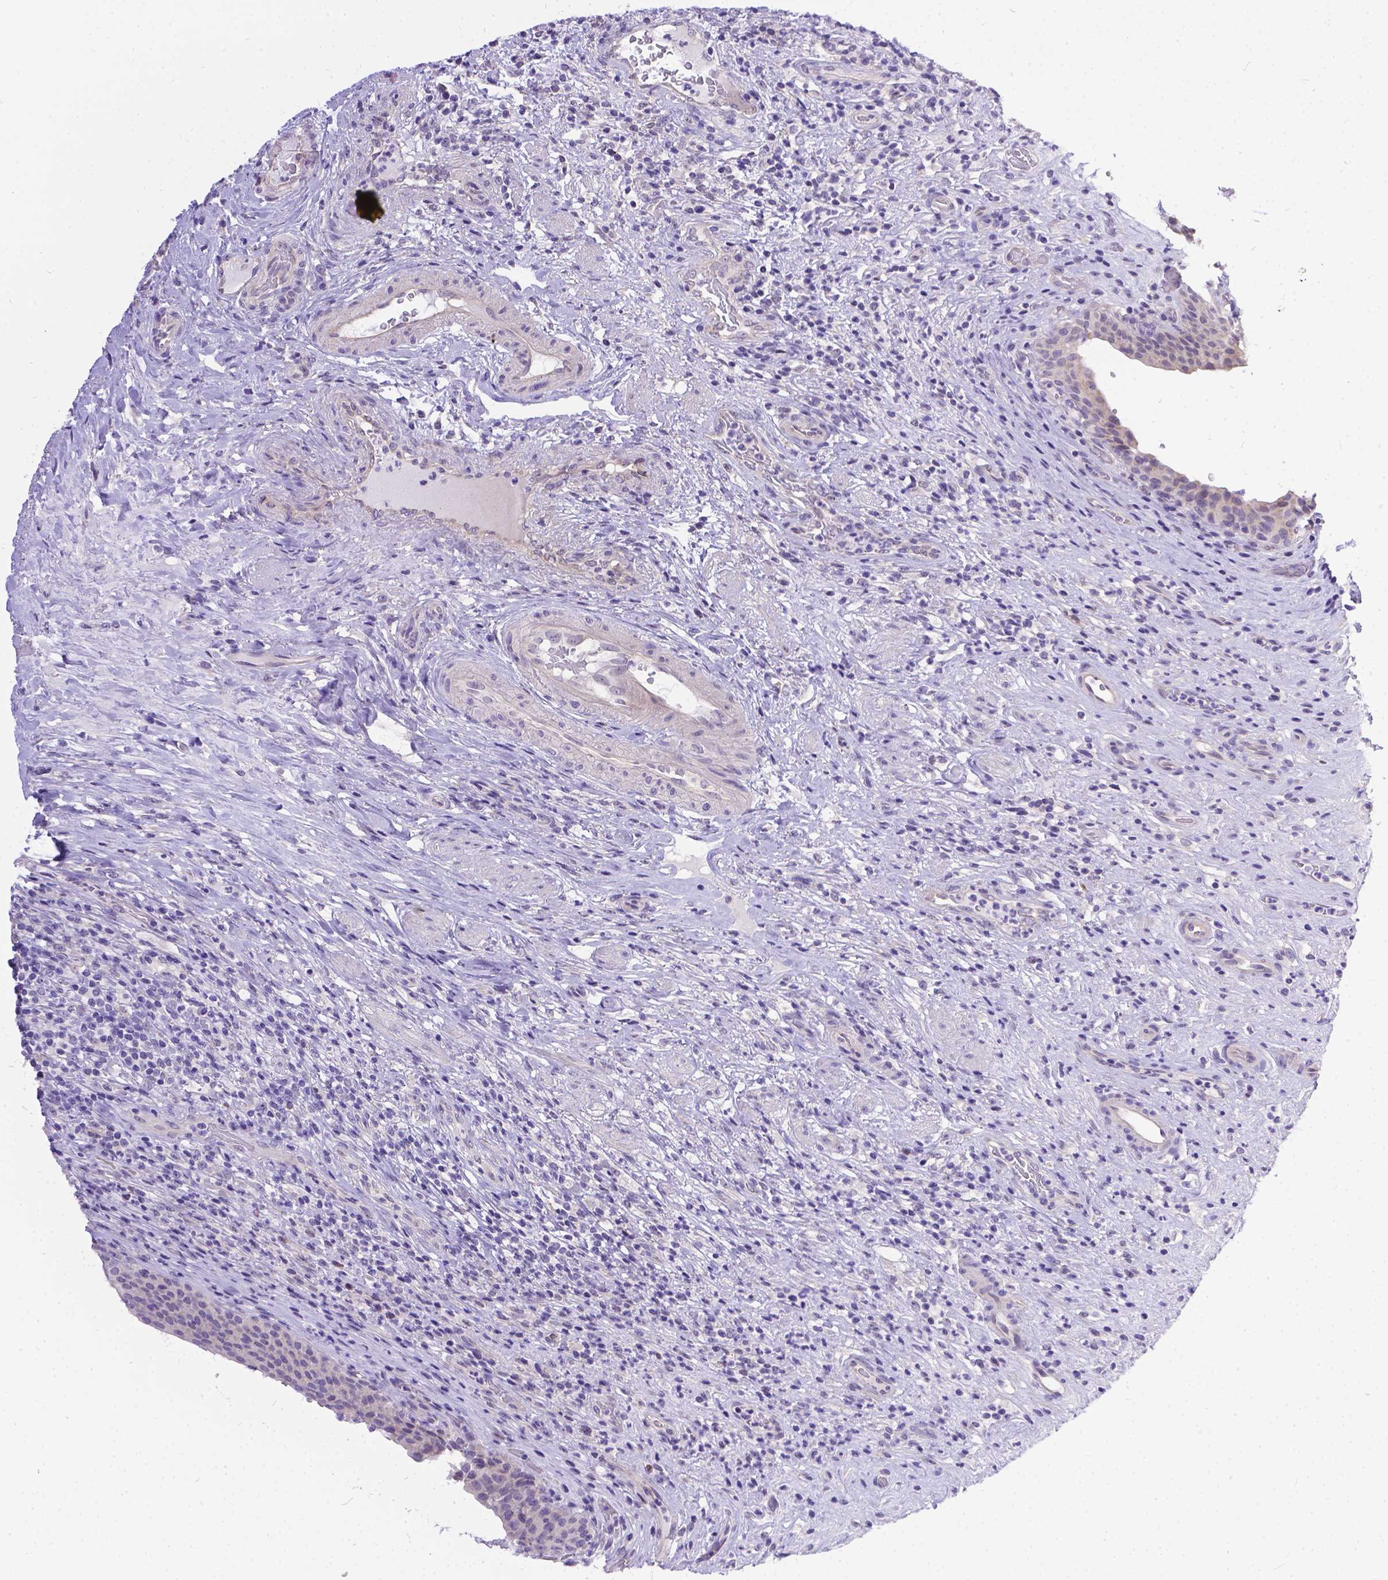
{"staining": {"intensity": "negative", "quantity": "none", "location": "none"}, "tissue": "urinary bladder", "cell_type": "Urothelial cells", "image_type": "normal", "snomed": [{"axis": "morphology", "description": "Normal tissue, NOS"}, {"axis": "topography", "description": "Urinary bladder"}, {"axis": "topography", "description": "Peripheral nerve tissue"}], "caption": "DAB (3,3'-diaminobenzidine) immunohistochemical staining of normal urinary bladder demonstrates no significant expression in urothelial cells.", "gene": "DLEC1", "patient": {"sex": "male", "age": 66}}